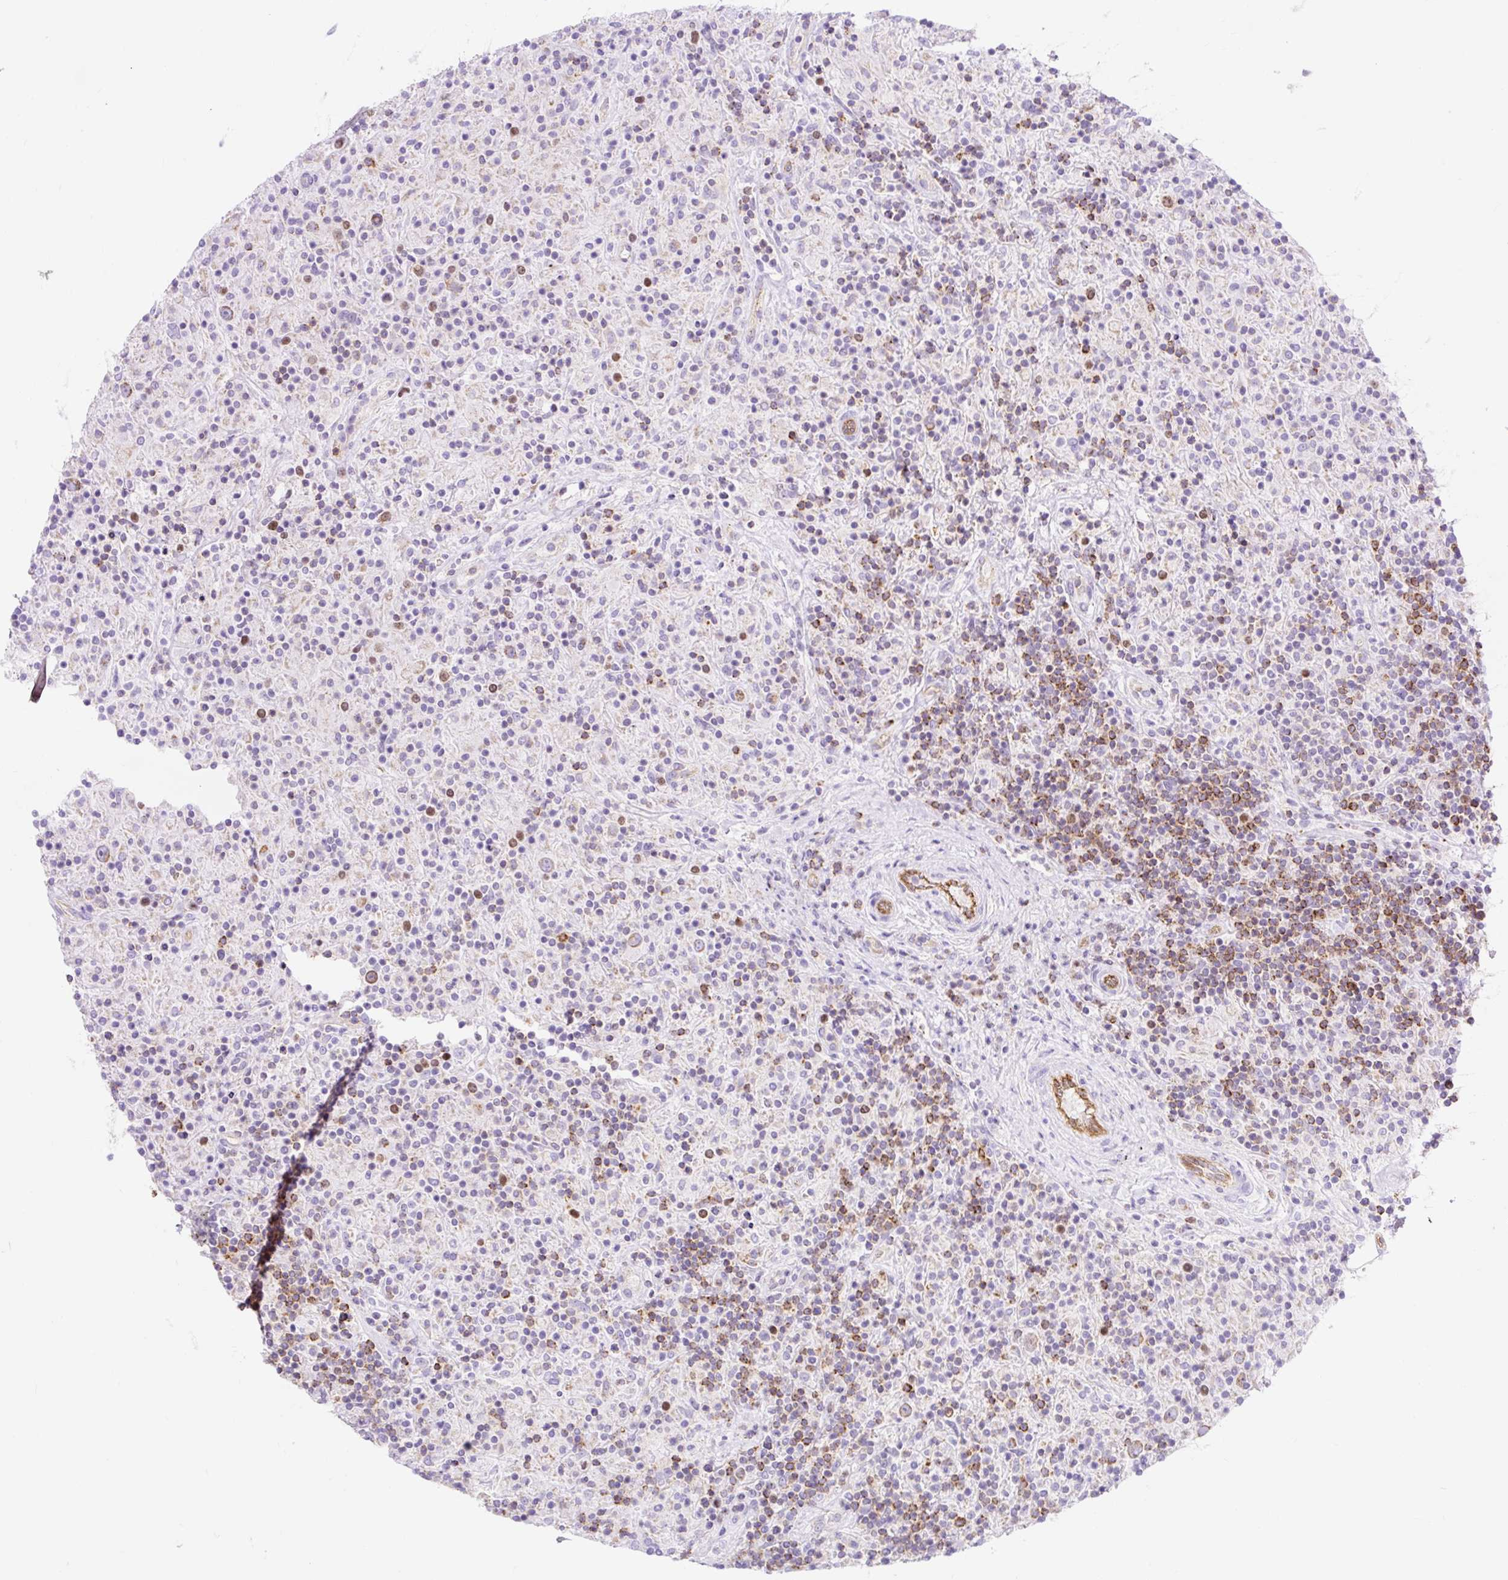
{"staining": {"intensity": "strong", "quantity": "<25%", "location": "cytoplasmic/membranous"}, "tissue": "lymphoma", "cell_type": "Tumor cells", "image_type": "cancer", "snomed": [{"axis": "morphology", "description": "Hodgkin's disease, NOS"}, {"axis": "topography", "description": "Lymph node"}], "caption": "An image of Hodgkin's disease stained for a protein displays strong cytoplasmic/membranous brown staining in tumor cells.", "gene": "HIP1R", "patient": {"sex": "male", "age": 70}}